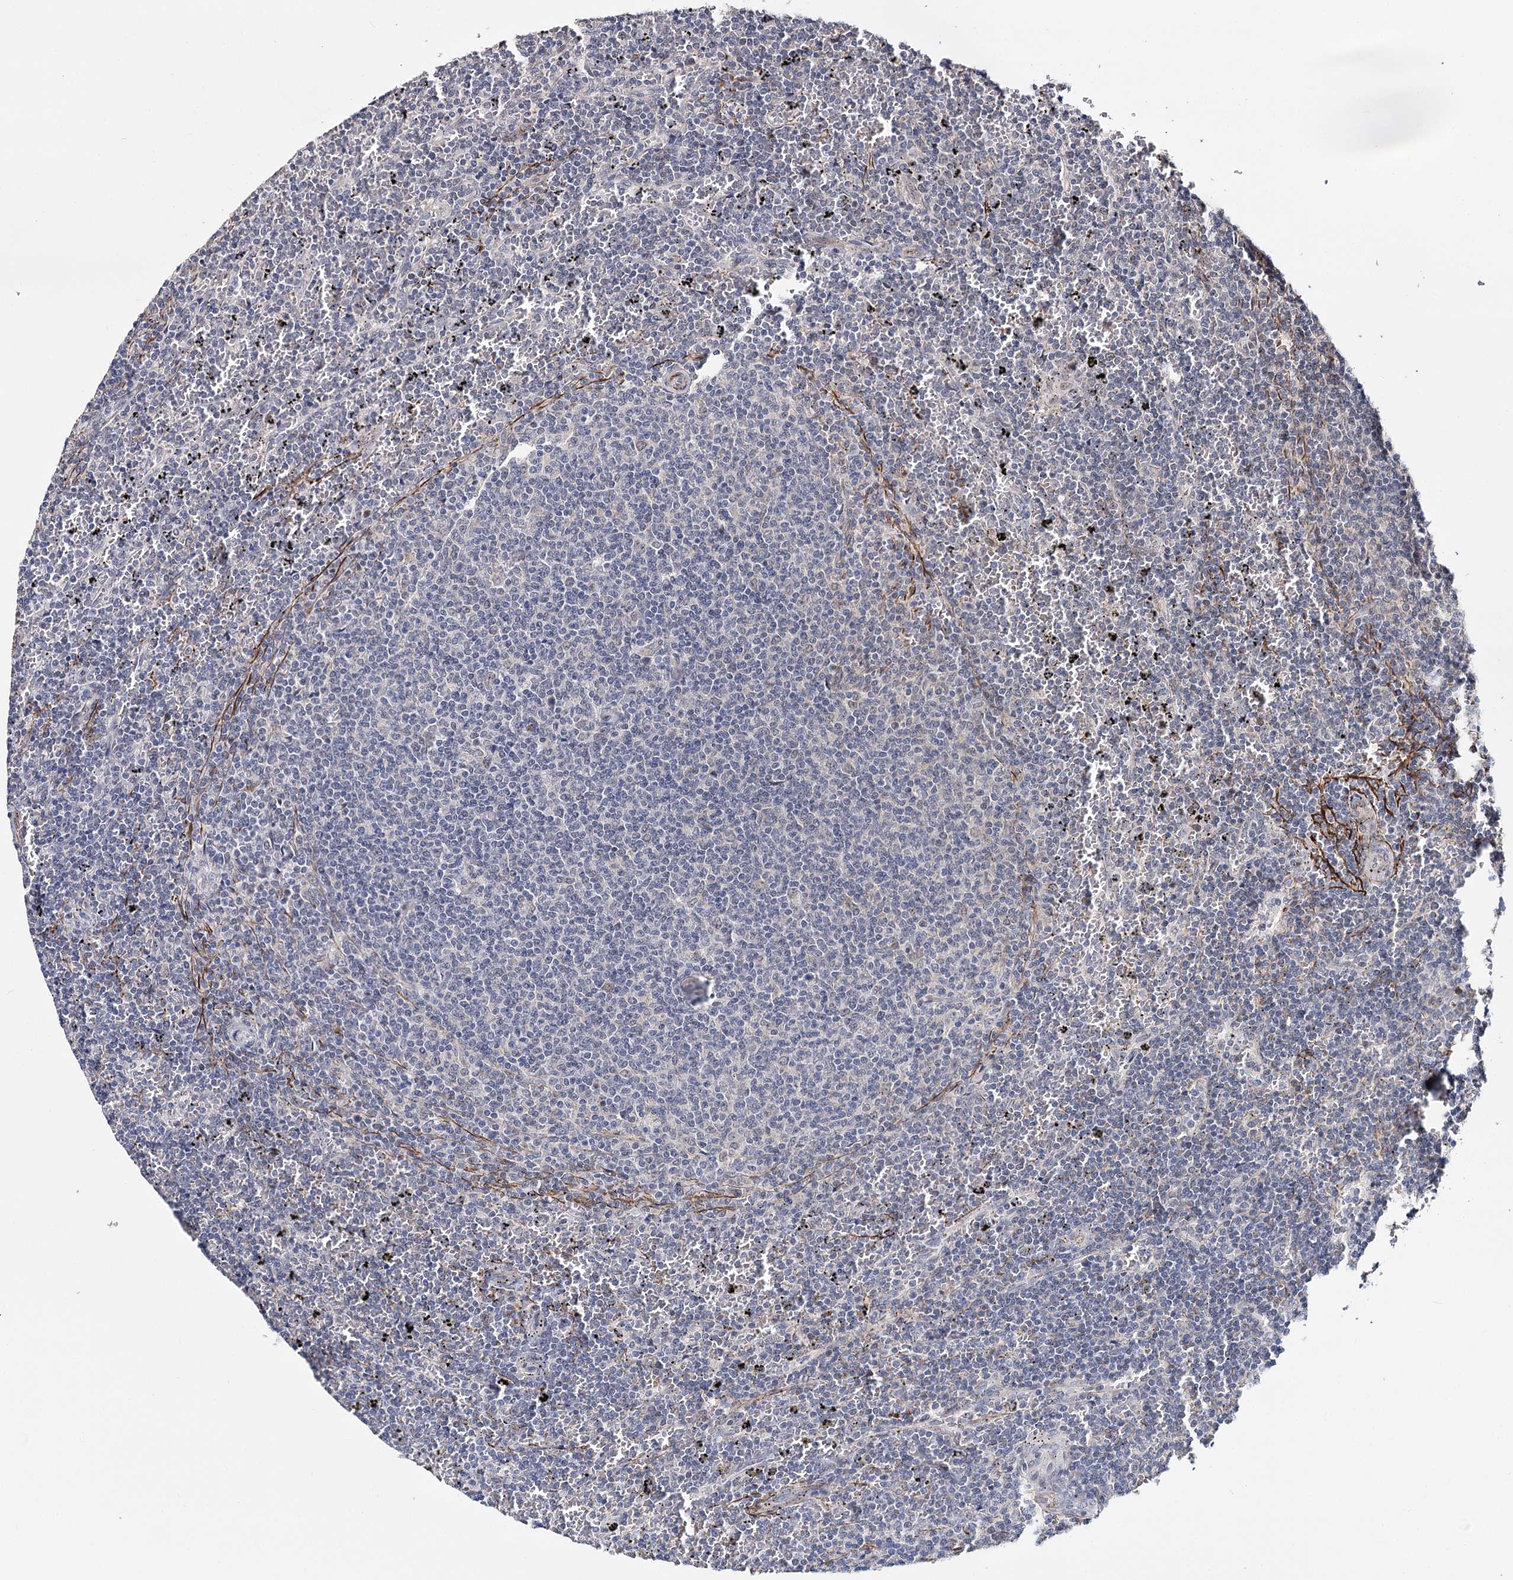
{"staining": {"intensity": "negative", "quantity": "none", "location": "none"}, "tissue": "lymphoma", "cell_type": "Tumor cells", "image_type": "cancer", "snomed": [{"axis": "morphology", "description": "Malignant lymphoma, non-Hodgkin's type, Low grade"}, {"axis": "topography", "description": "Spleen"}], "caption": "Immunohistochemistry (IHC) photomicrograph of human malignant lymphoma, non-Hodgkin's type (low-grade) stained for a protein (brown), which shows no staining in tumor cells.", "gene": "CFAP46", "patient": {"sex": "female", "age": 50}}